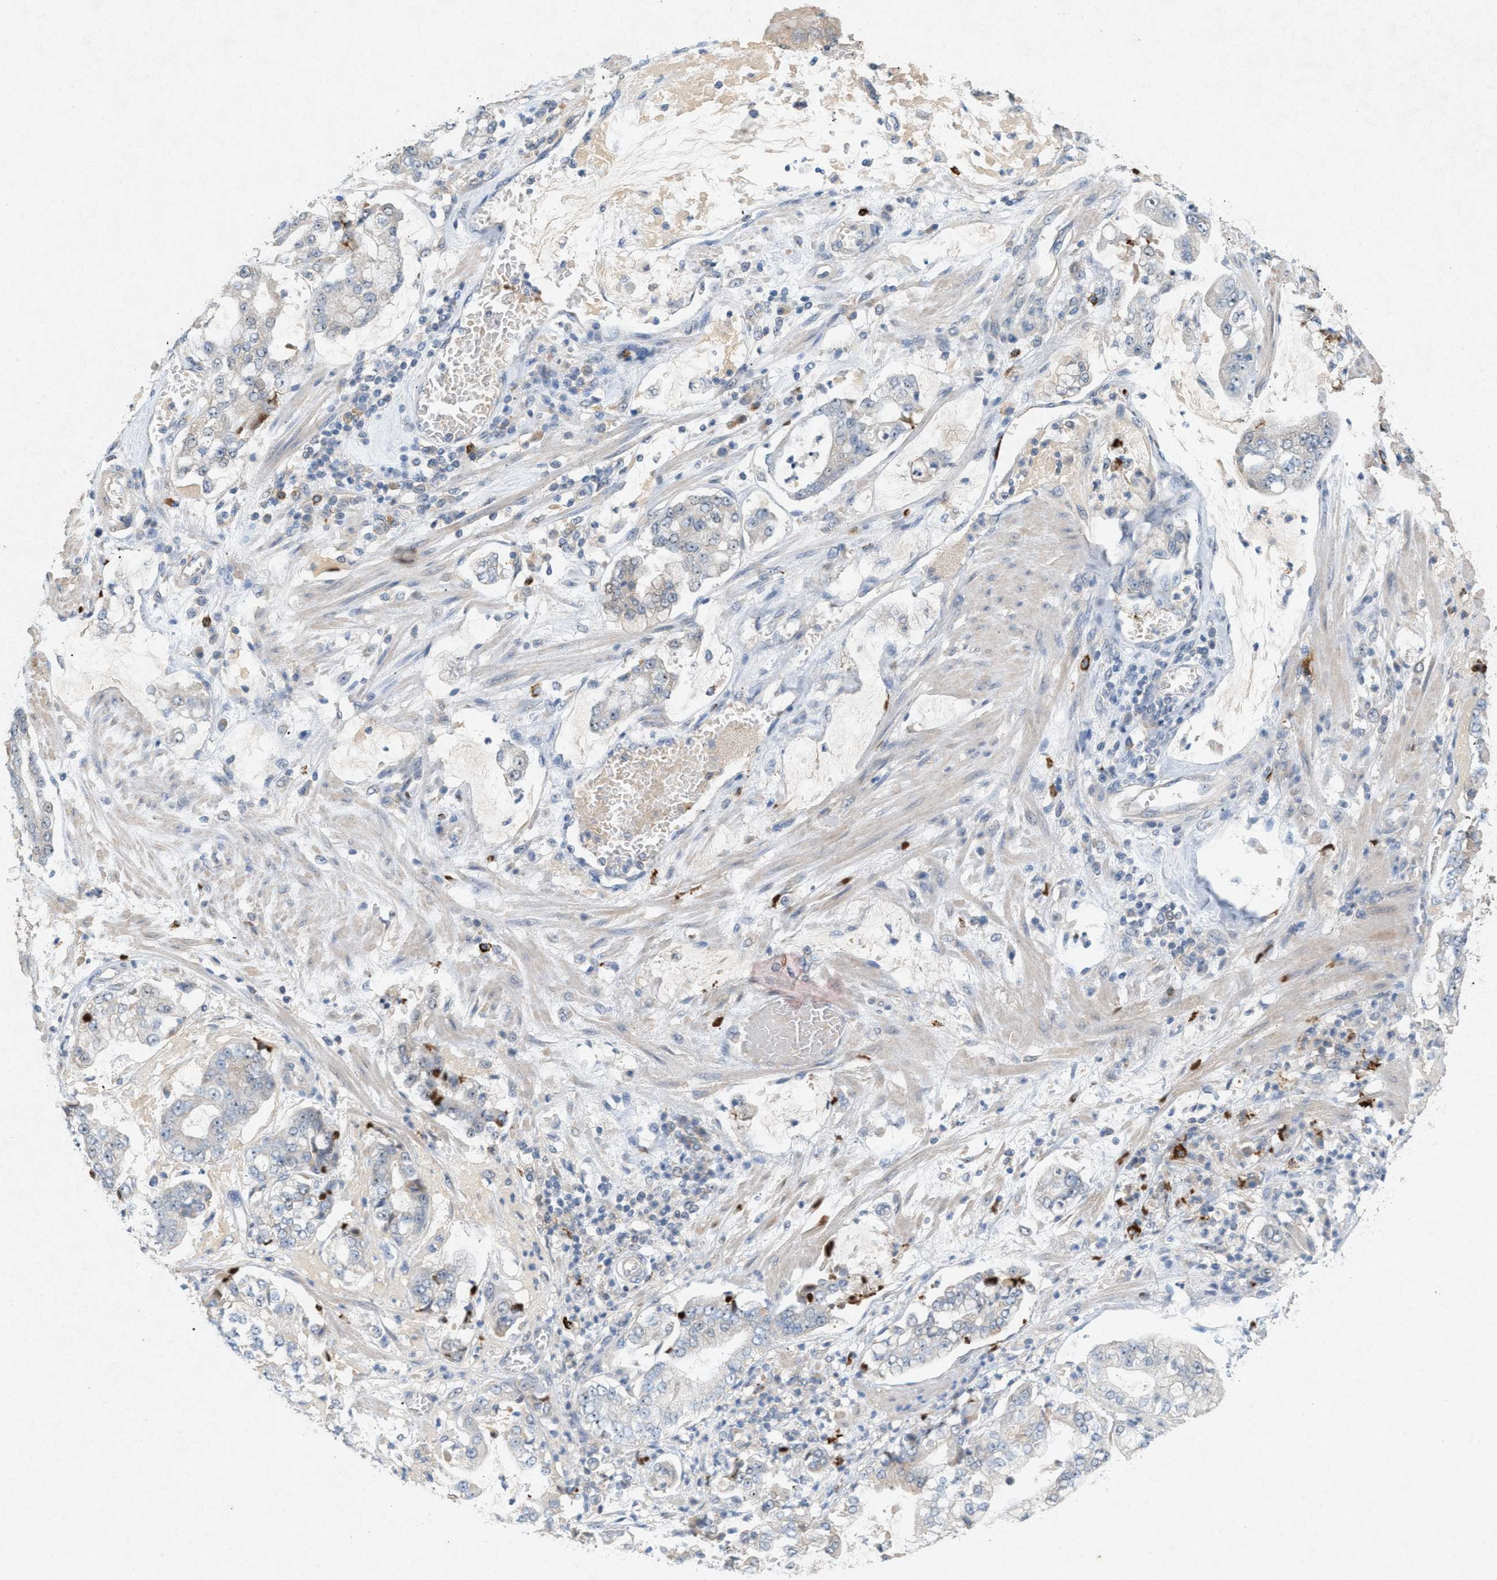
{"staining": {"intensity": "negative", "quantity": "none", "location": "none"}, "tissue": "stomach cancer", "cell_type": "Tumor cells", "image_type": "cancer", "snomed": [{"axis": "morphology", "description": "Adenocarcinoma, NOS"}, {"axis": "topography", "description": "Stomach"}], "caption": "The immunohistochemistry histopathology image has no significant positivity in tumor cells of adenocarcinoma (stomach) tissue. (DAB immunohistochemistry (IHC) visualized using brightfield microscopy, high magnification).", "gene": "DCAF7", "patient": {"sex": "male", "age": 76}}